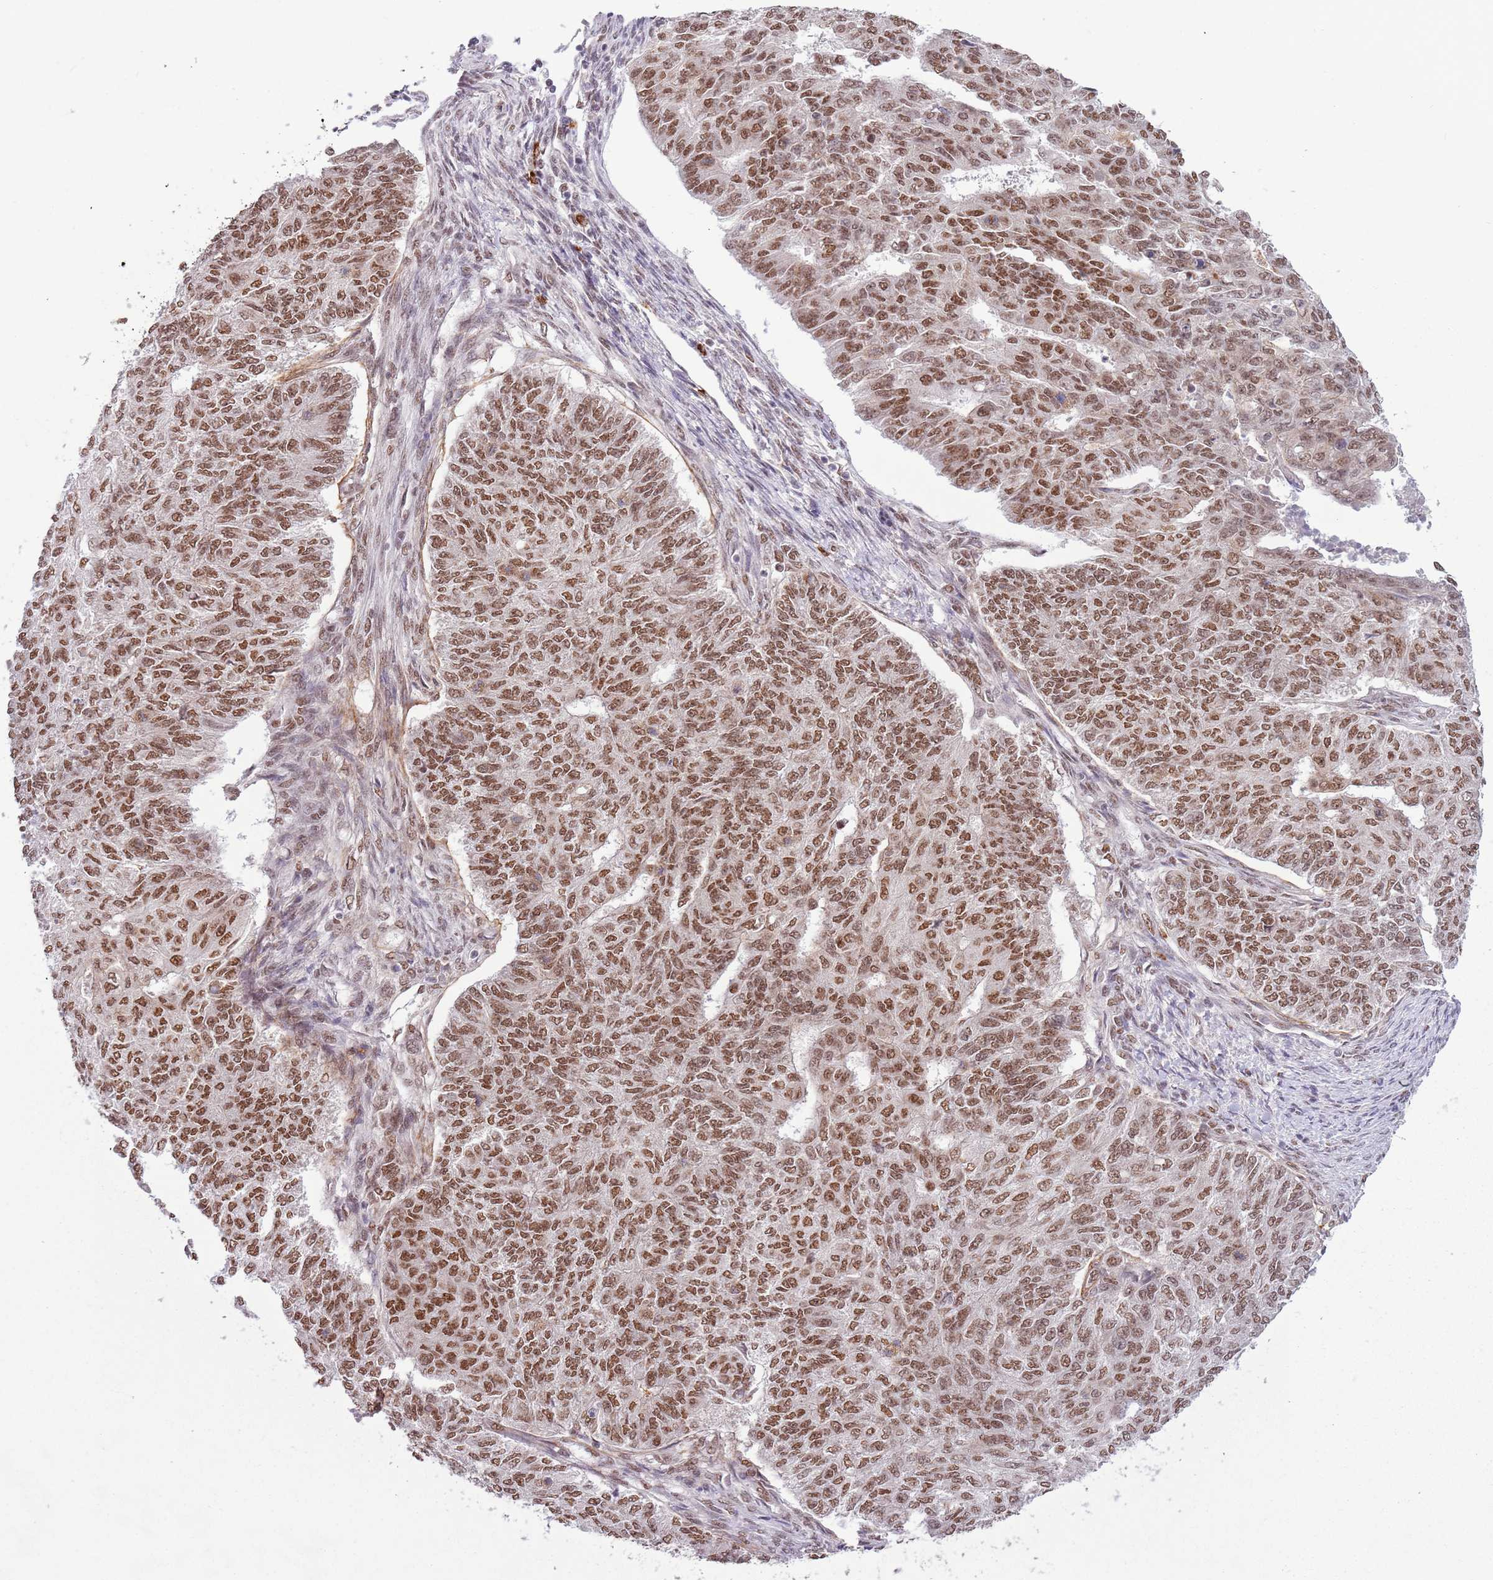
{"staining": {"intensity": "moderate", "quantity": ">75%", "location": "nuclear"}, "tissue": "endometrial cancer", "cell_type": "Tumor cells", "image_type": "cancer", "snomed": [{"axis": "morphology", "description": "Adenocarcinoma, NOS"}, {"axis": "topography", "description": "Endometrium"}], "caption": "IHC micrograph of neoplastic tissue: endometrial cancer (adenocarcinoma) stained using immunohistochemistry (IHC) shows medium levels of moderate protein expression localized specifically in the nuclear of tumor cells, appearing as a nuclear brown color.", "gene": "FAM120AOS", "patient": {"sex": "female", "age": 32}}